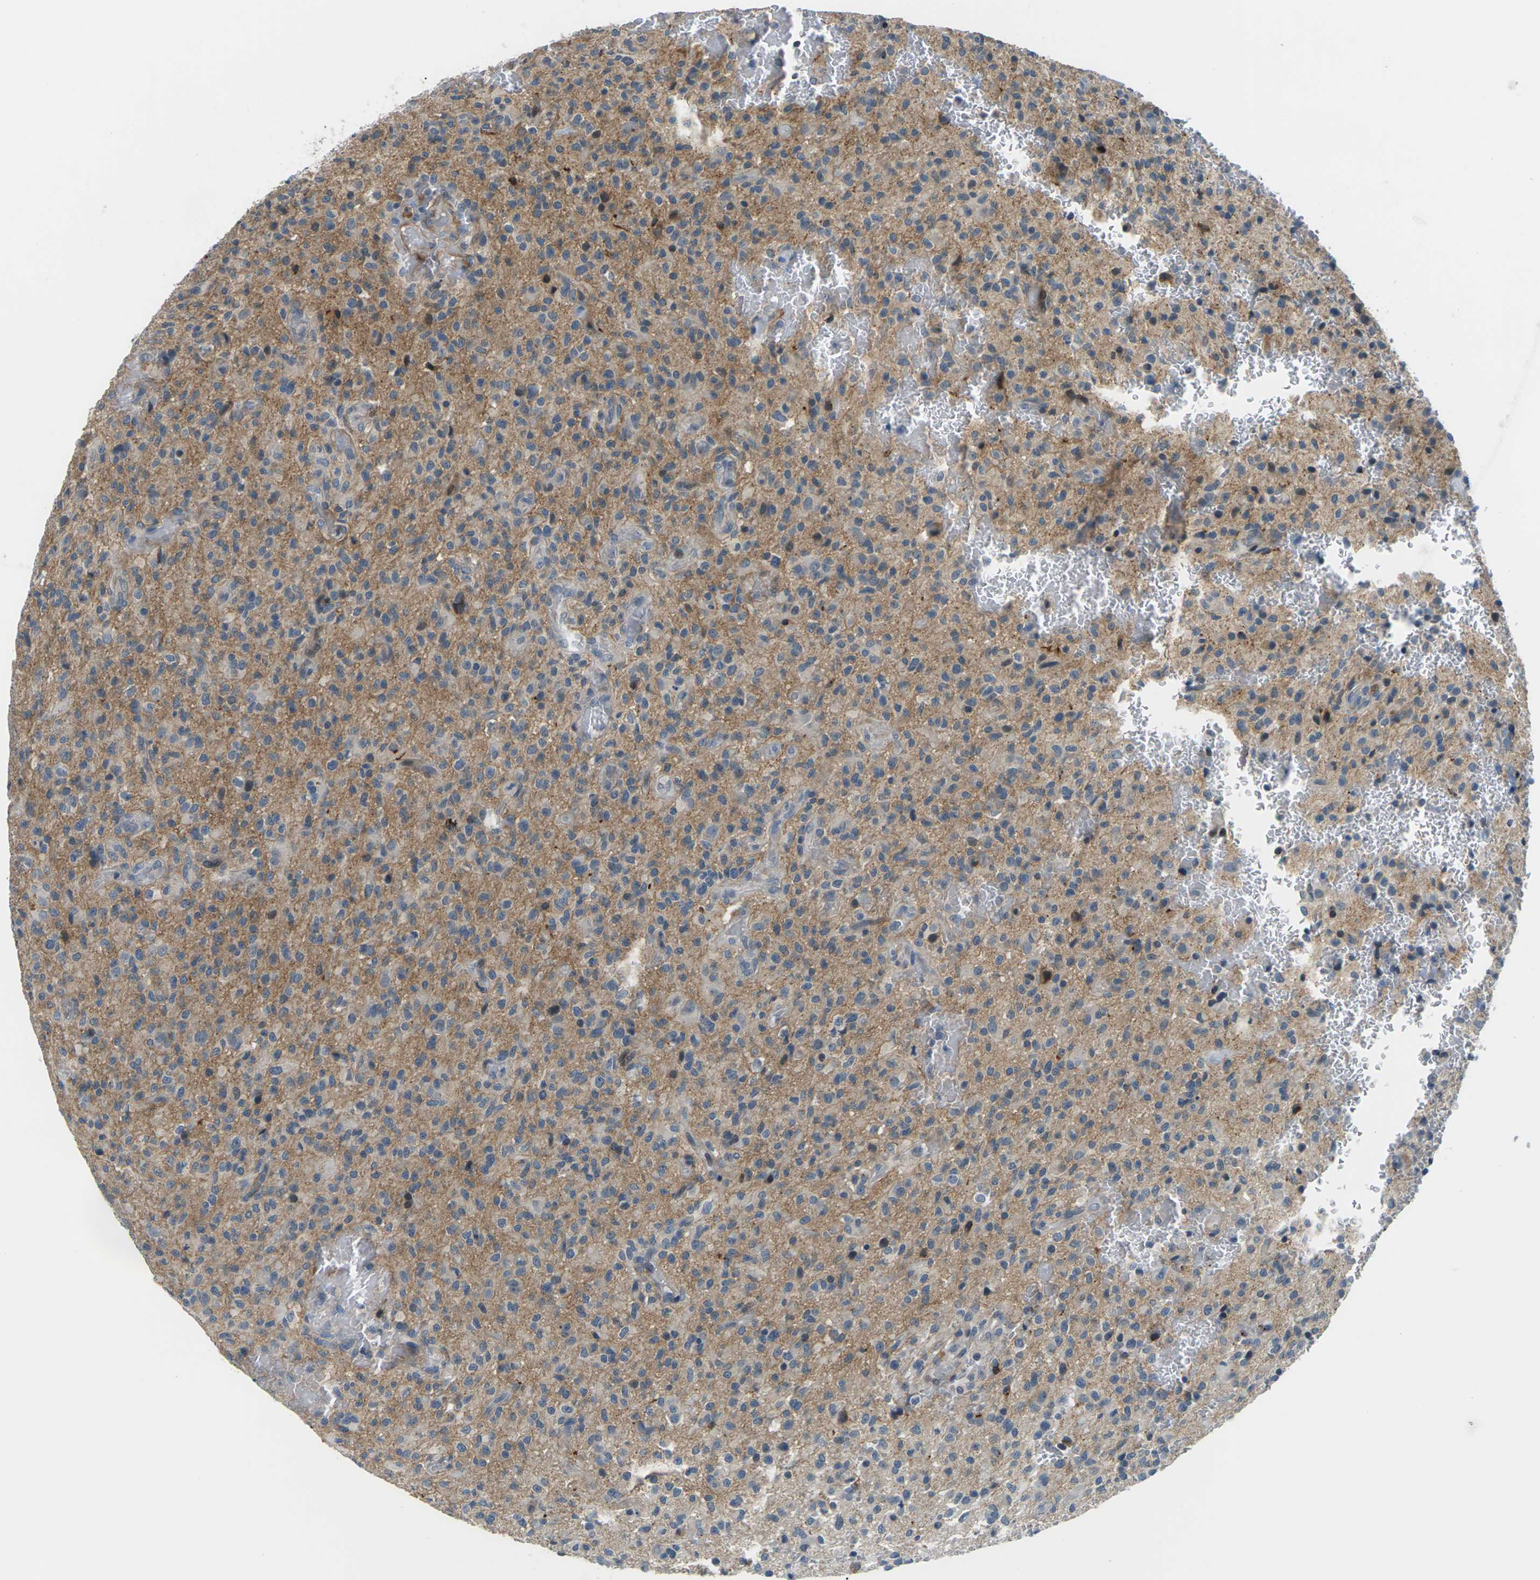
{"staining": {"intensity": "moderate", "quantity": "25%-75%", "location": "cytoplasmic/membranous"}, "tissue": "glioma", "cell_type": "Tumor cells", "image_type": "cancer", "snomed": [{"axis": "morphology", "description": "Glioma, malignant, High grade"}, {"axis": "topography", "description": "Brain"}], "caption": "Malignant high-grade glioma tissue demonstrates moderate cytoplasmic/membranous positivity in approximately 25%-75% of tumor cells (DAB IHC with brightfield microscopy, high magnification).", "gene": "SLC13A3", "patient": {"sex": "male", "age": 71}}